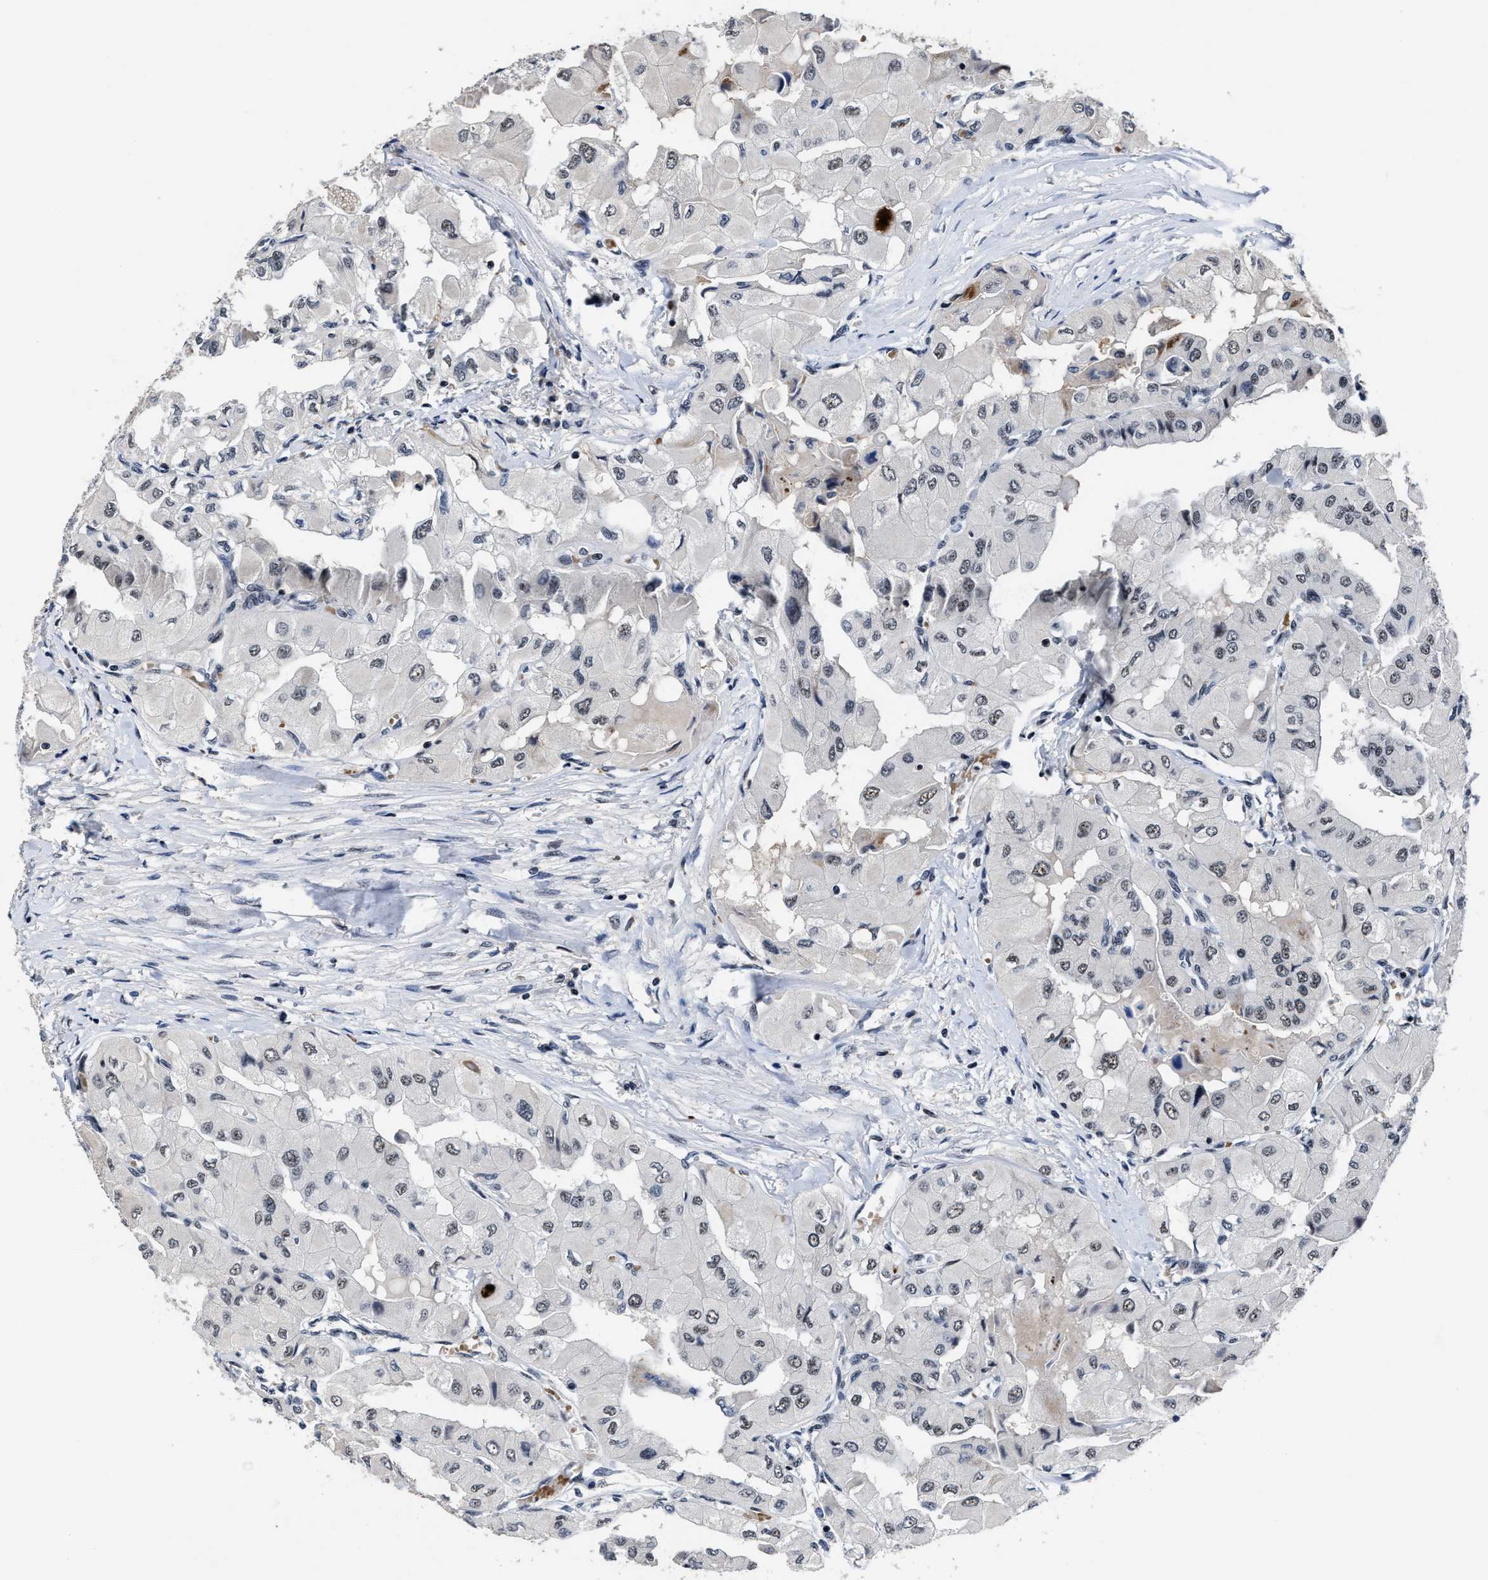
{"staining": {"intensity": "negative", "quantity": "none", "location": "none"}, "tissue": "thyroid cancer", "cell_type": "Tumor cells", "image_type": "cancer", "snomed": [{"axis": "morphology", "description": "Papillary adenocarcinoma, NOS"}, {"axis": "topography", "description": "Thyroid gland"}], "caption": "IHC histopathology image of thyroid papillary adenocarcinoma stained for a protein (brown), which shows no staining in tumor cells.", "gene": "ZNF233", "patient": {"sex": "female", "age": 59}}